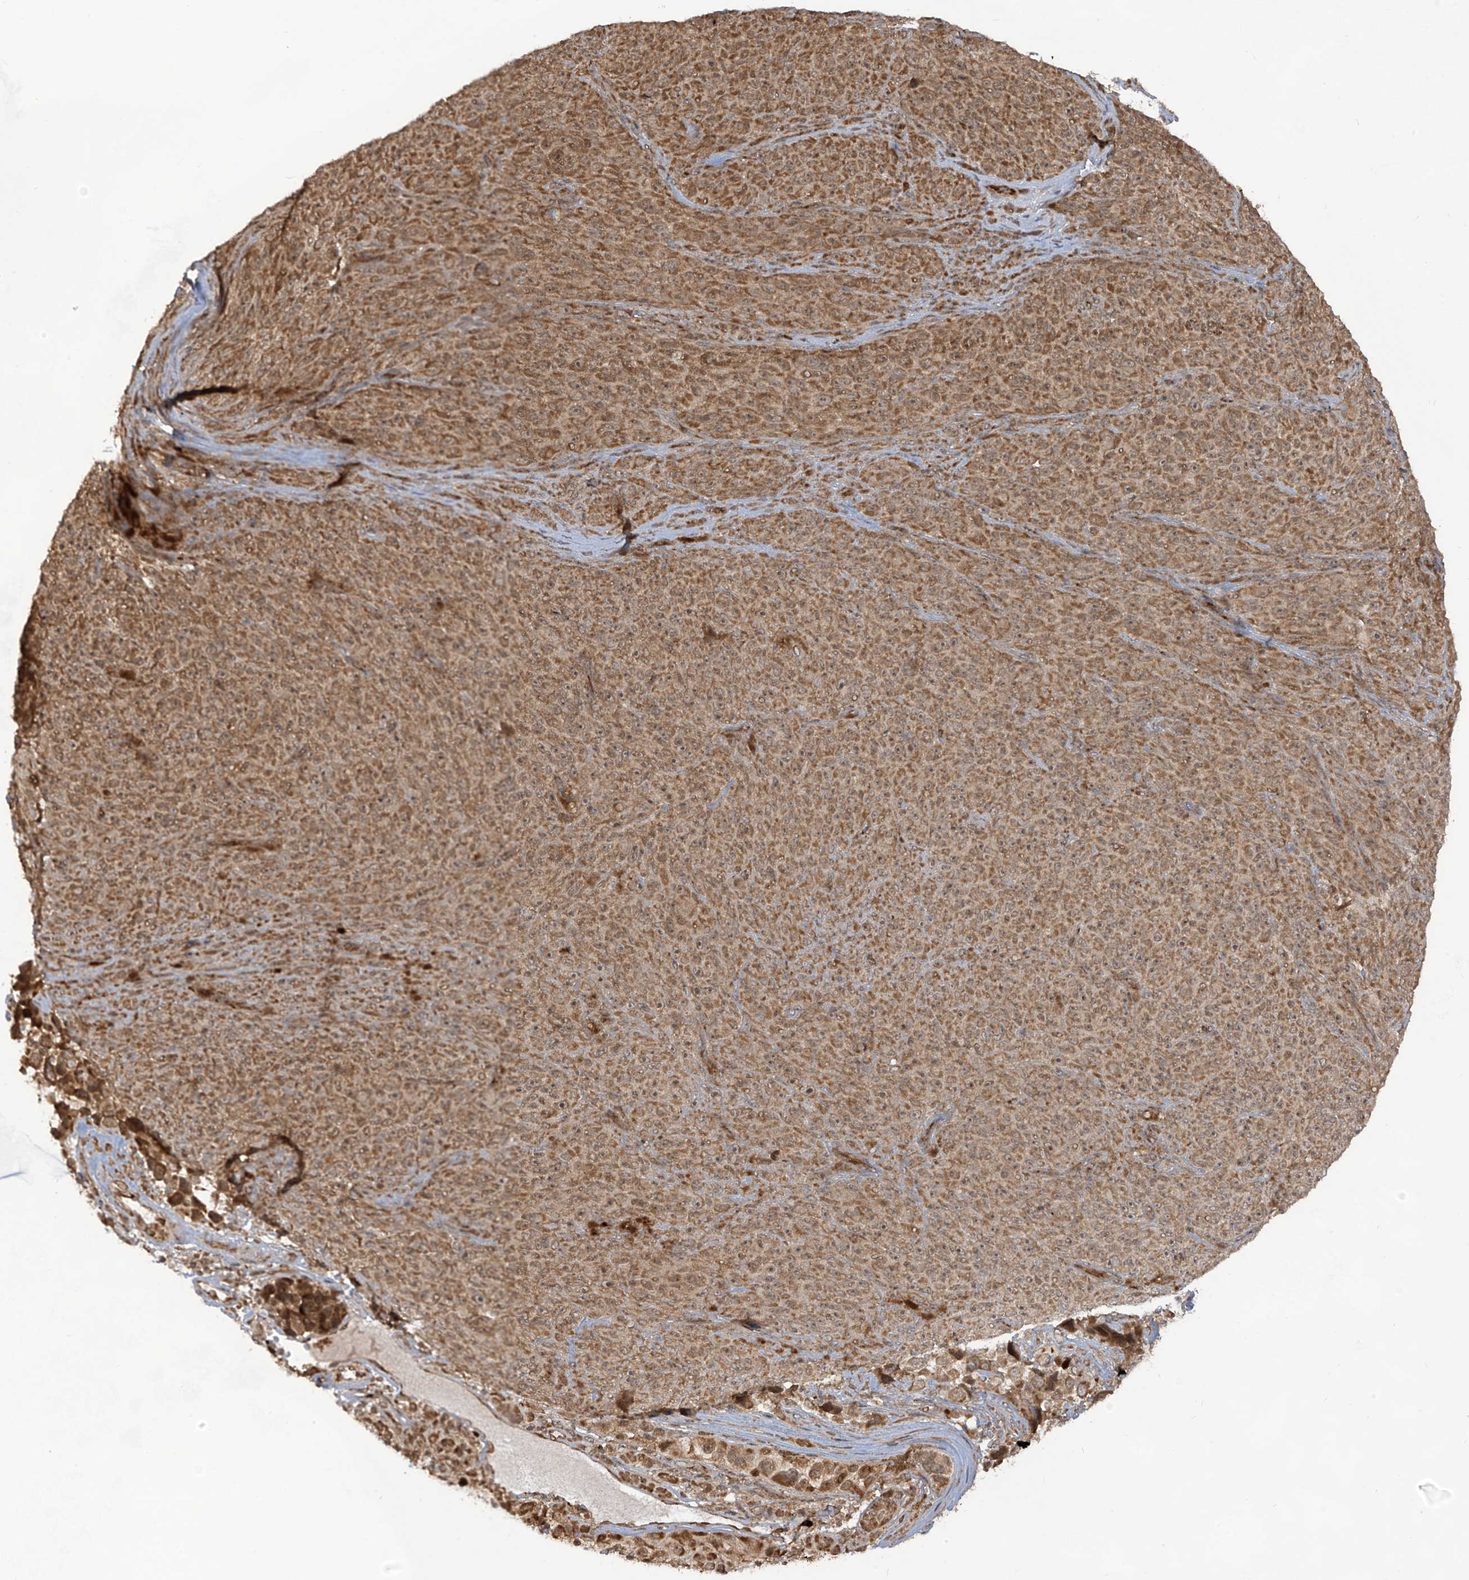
{"staining": {"intensity": "moderate", "quantity": ">75%", "location": "cytoplasmic/membranous"}, "tissue": "melanoma", "cell_type": "Tumor cells", "image_type": "cancer", "snomed": [{"axis": "morphology", "description": "Malignant melanoma, NOS"}, {"axis": "topography", "description": "Skin"}], "caption": "DAB (3,3'-diaminobenzidine) immunohistochemical staining of malignant melanoma demonstrates moderate cytoplasmic/membranous protein positivity in approximately >75% of tumor cells.", "gene": "TRIM67", "patient": {"sex": "female", "age": 82}}